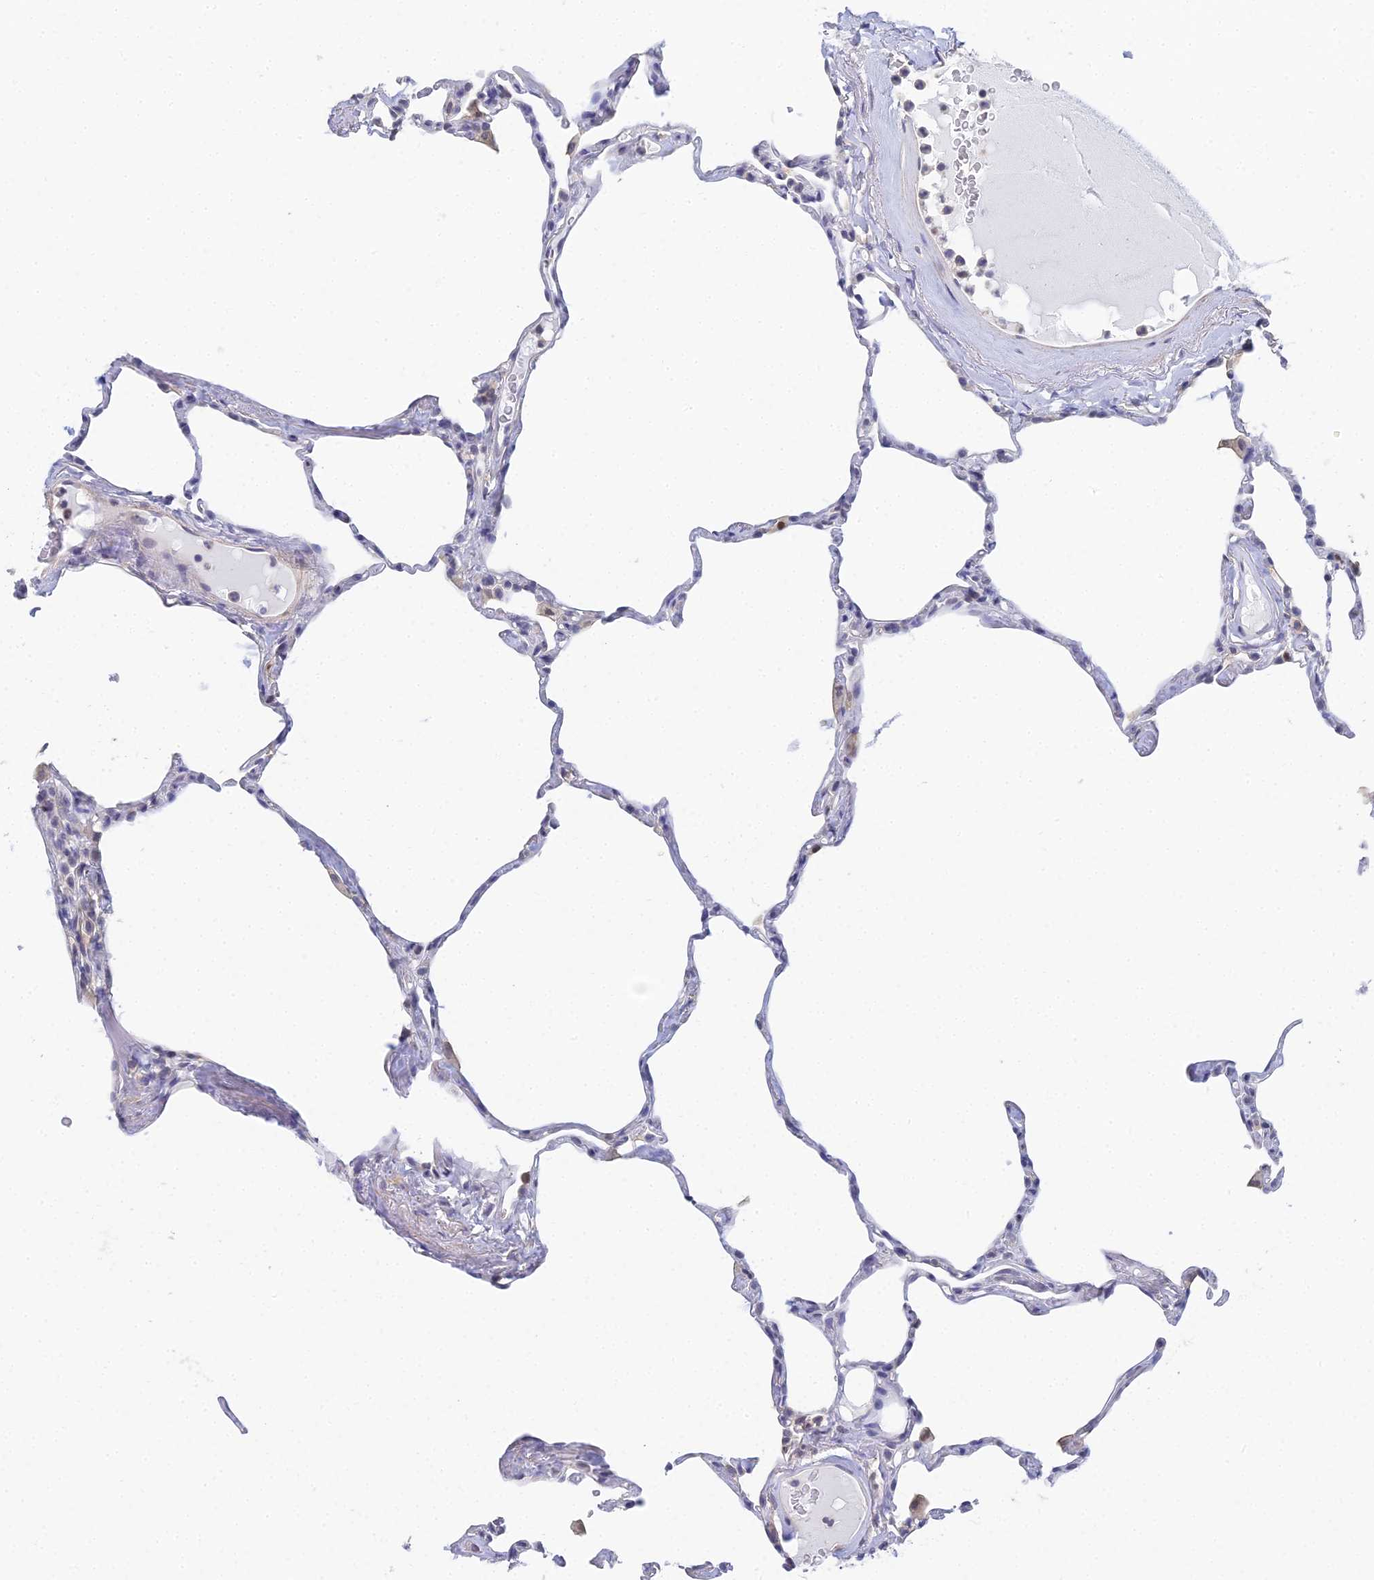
{"staining": {"intensity": "moderate", "quantity": "<25%", "location": "nuclear"}, "tissue": "lung", "cell_type": "Alveolar cells", "image_type": "normal", "snomed": [{"axis": "morphology", "description": "Normal tissue, NOS"}, {"axis": "topography", "description": "Lung"}], "caption": "Moderate nuclear staining is appreciated in about <25% of alveolar cells in unremarkable lung.", "gene": "MCM2", "patient": {"sex": "male", "age": 65}}